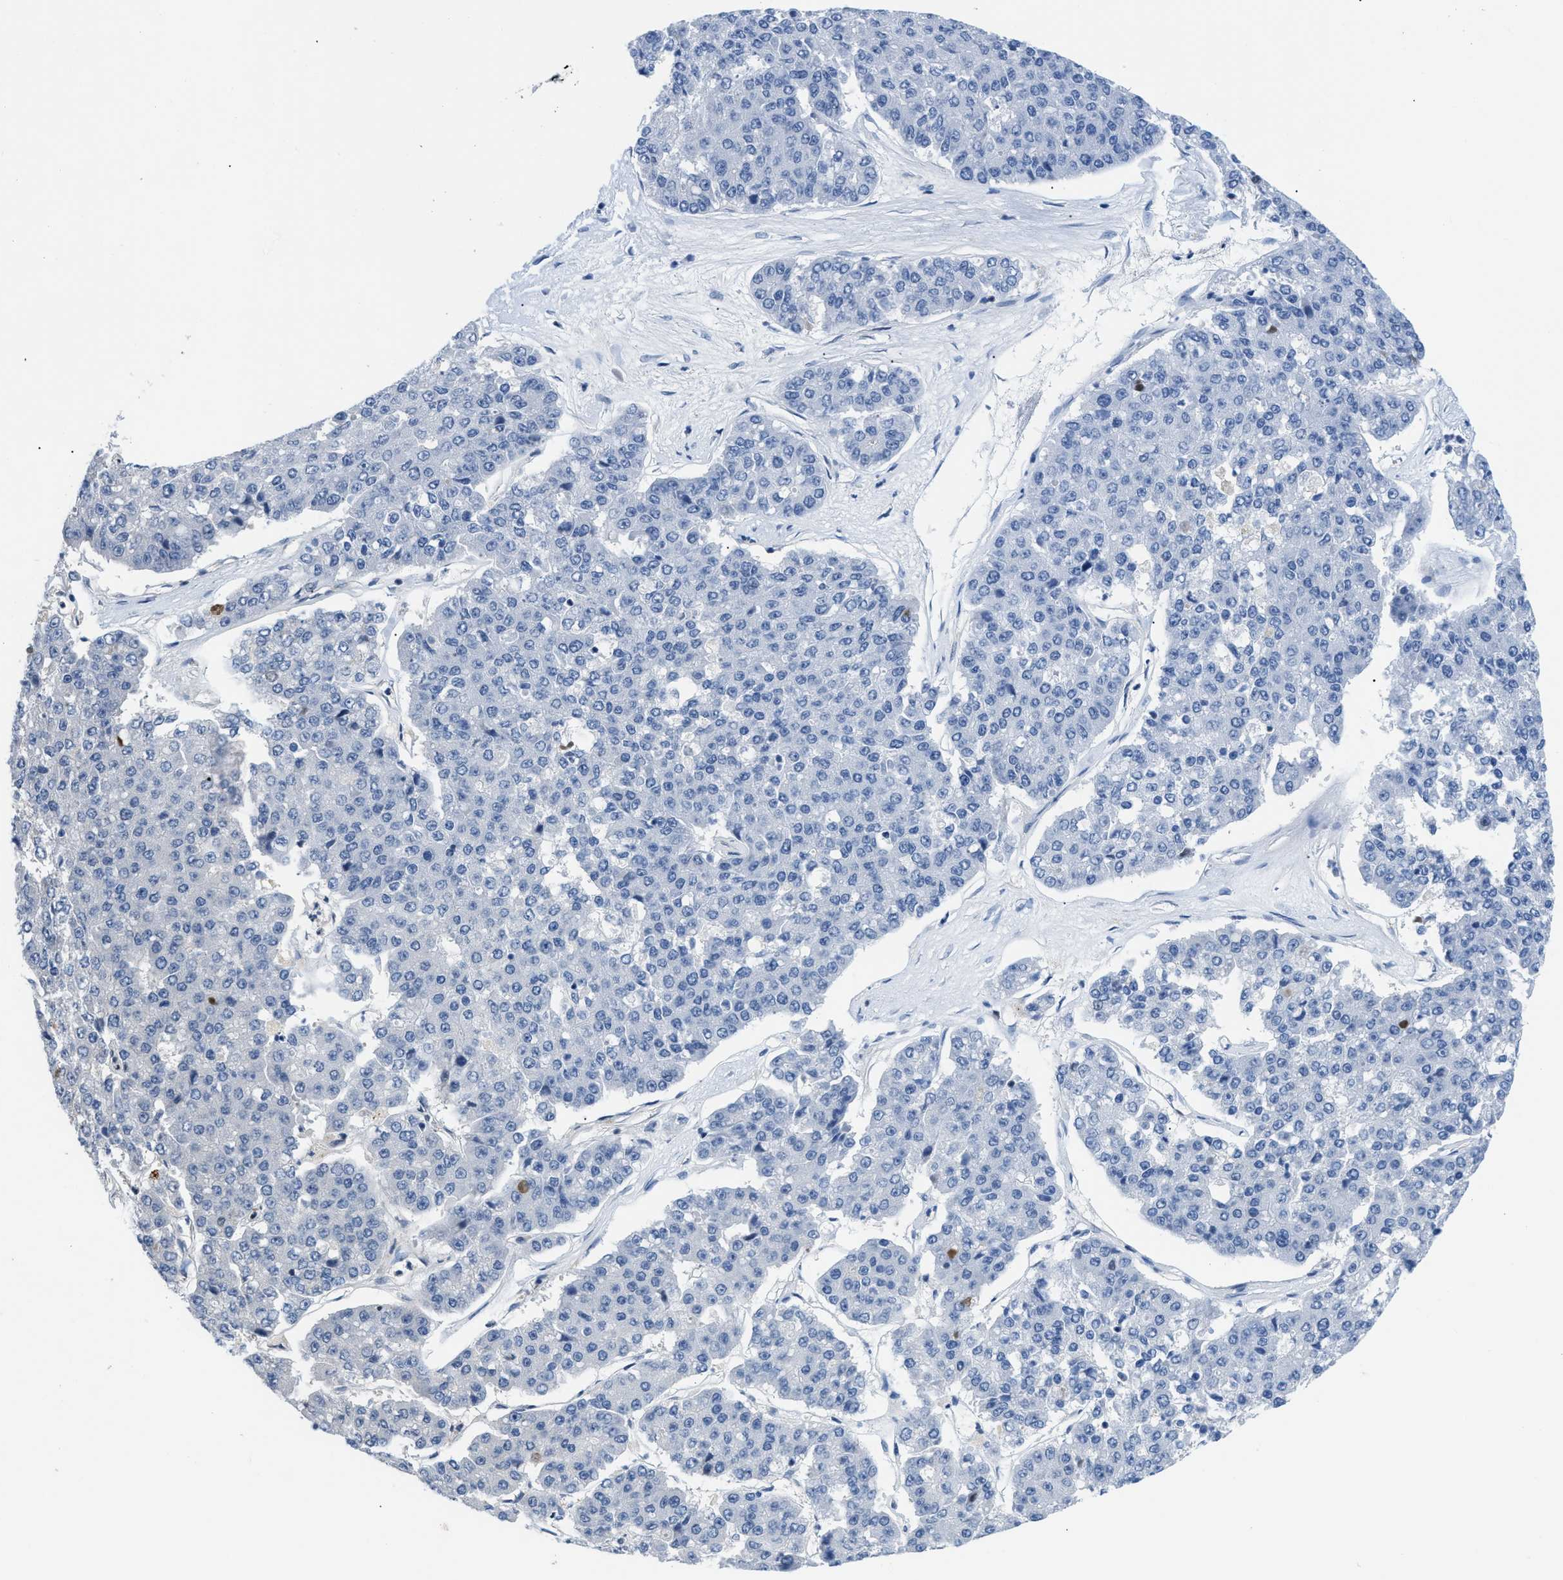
{"staining": {"intensity": "negative", "quantity": "none", "location": "none"}, "tissue": "pancreatic cancer", "cell_type": "Tumor cells", "image_type": "cancer", "snomed": [{"axis": "morphology", "description": "Adenocarcinoma, NOS"}, {"axis": "topography", "description": "Pancreas"}], "caption": "Human pancreatic cancer (adenocarcinoma) stained for a protein using immunohistochemistry demonstrates no staining in tumor cells.", "gene": "FDCSP", "patient": {"sex": "male", "age": 50}}